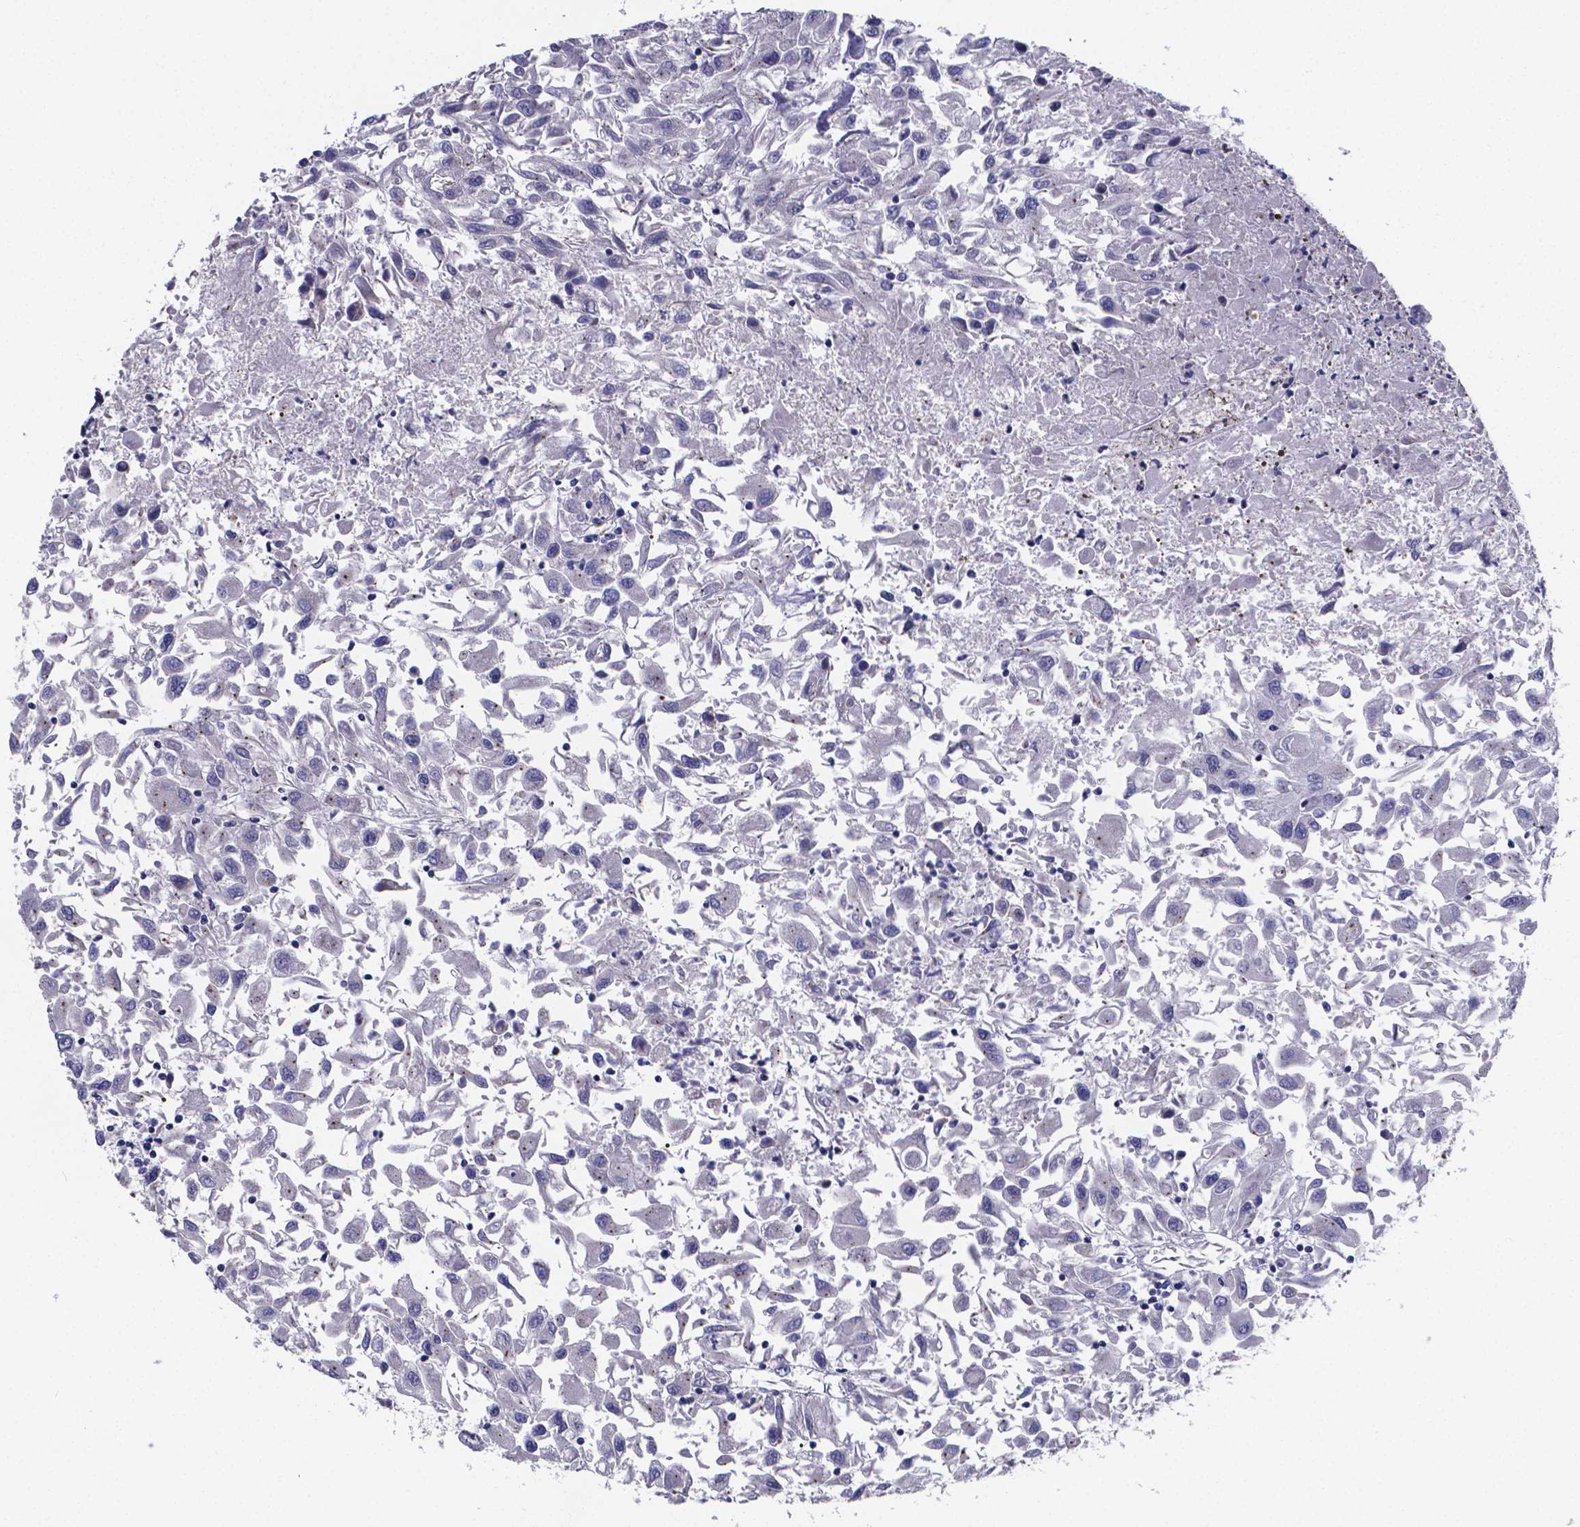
{"staining": {"intensity": "negative", "quantity": "none", "location": "none"}, "tissue": "renal cancer", "cell_type": "Tumor cells", "image_type": "cancer", "snomed": [{"axis": "morphology", "description": "Adenocarcinoma, NOS"}, {"axis": "topography", "description": "Kidney"}], "caption": "DAB (3,3'-diaminobenzidine) immunohistochemical staining of human adenocarcinoma (renal) displays no significant expression in tumor cells.", "gene": "SFRP4", "patient": {"sex": "female", "age": 76}}